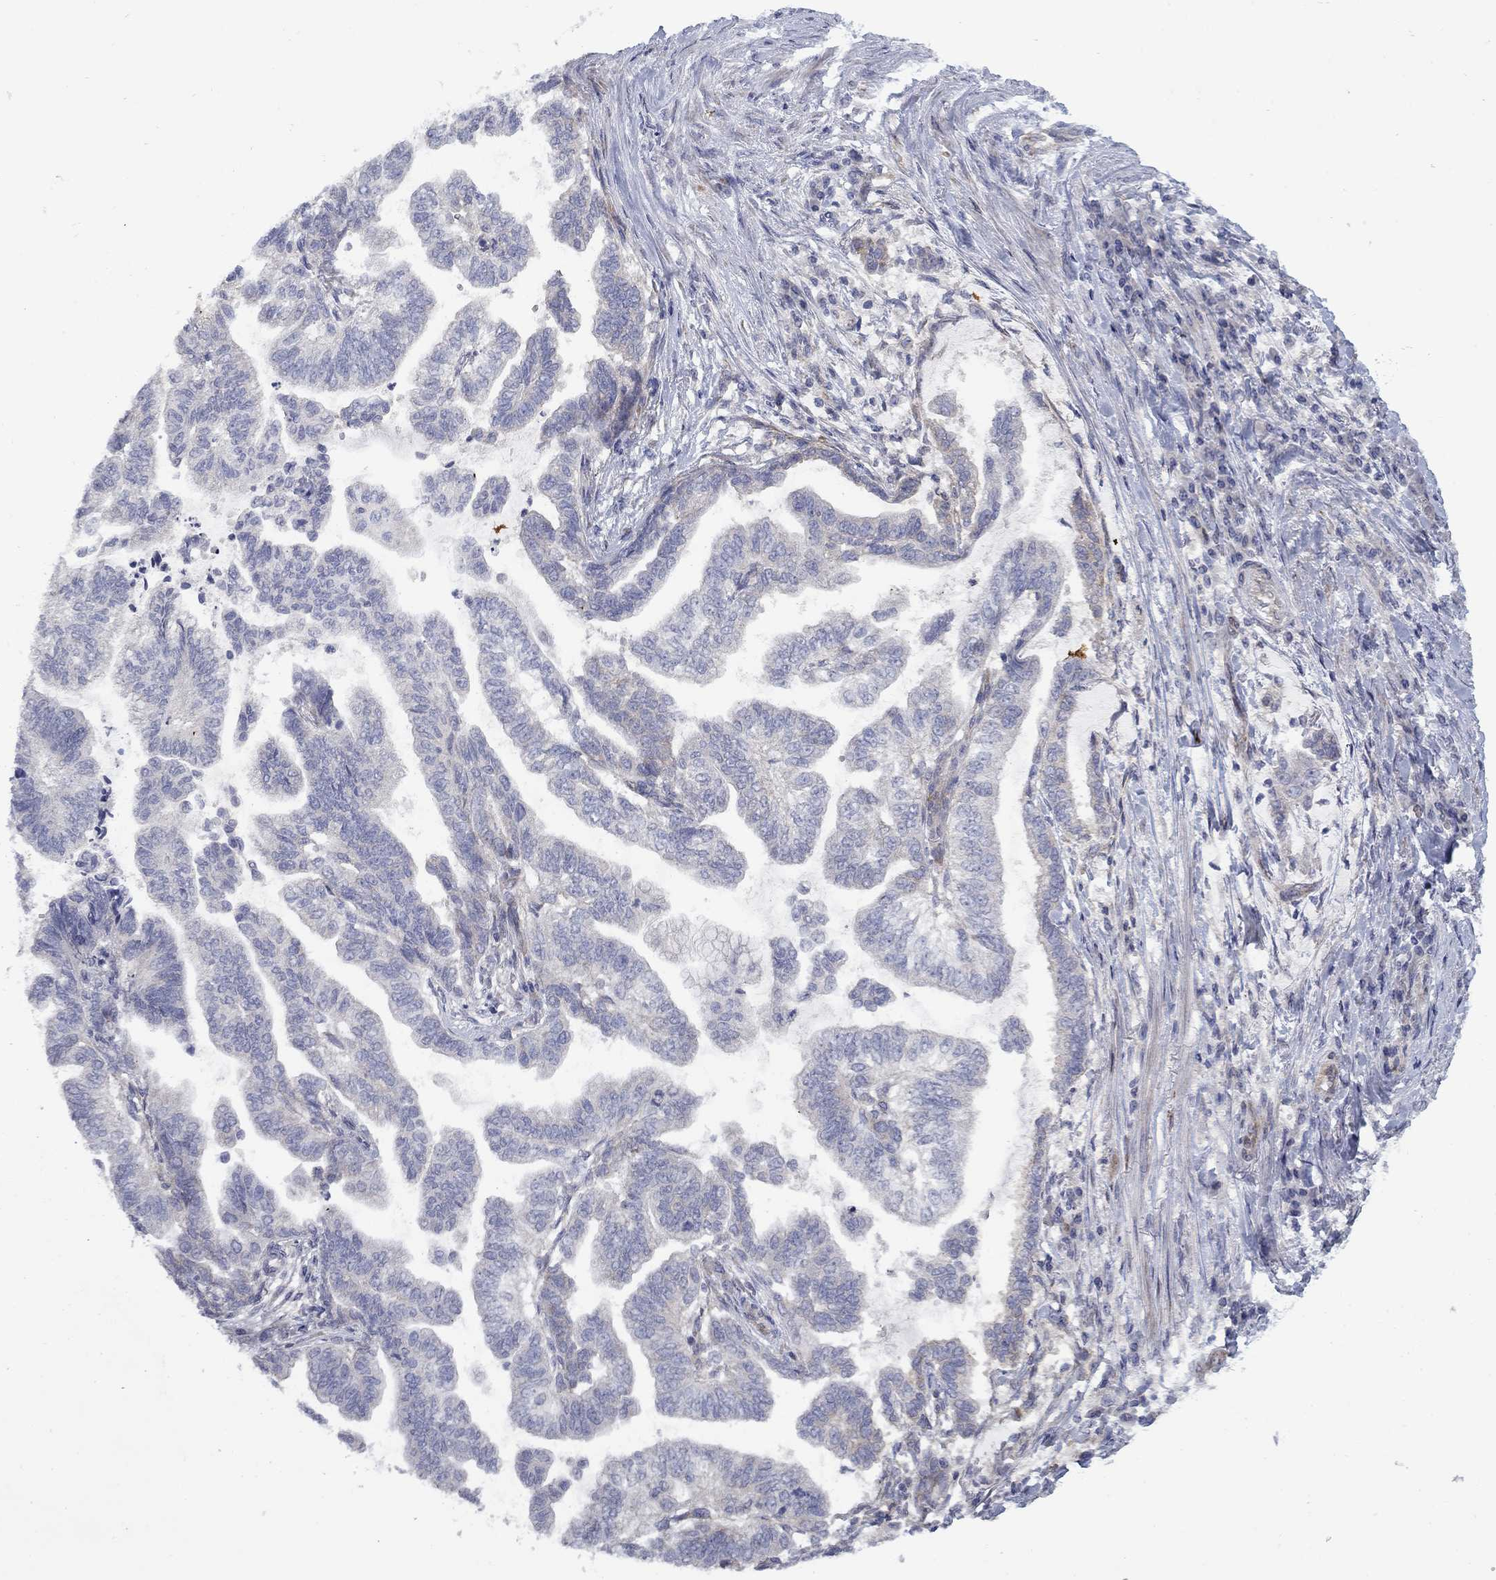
{"staining": {"intensity": "weak", "quantity": "<25%", "location": "cytoplasmic/membranous"}, "tissue": "stomach cancer", "cell_type": "Tumor cells", "image_type": "cancer", "snomed": [{"axis": "morphology", "description": "Adenocarcinoma, NOS"}, {"axis": "topography", "description": "Stomach"}], "caption": "Tumor cells show no significant protein staining in stomach cancer. (DAB (3,3'-diaminobenzidine) immunohistochemistry visualized using brightfield microscopy, high magnification).", "gene": "FXR1", "patient": {"sex": "male", "age": 83}}